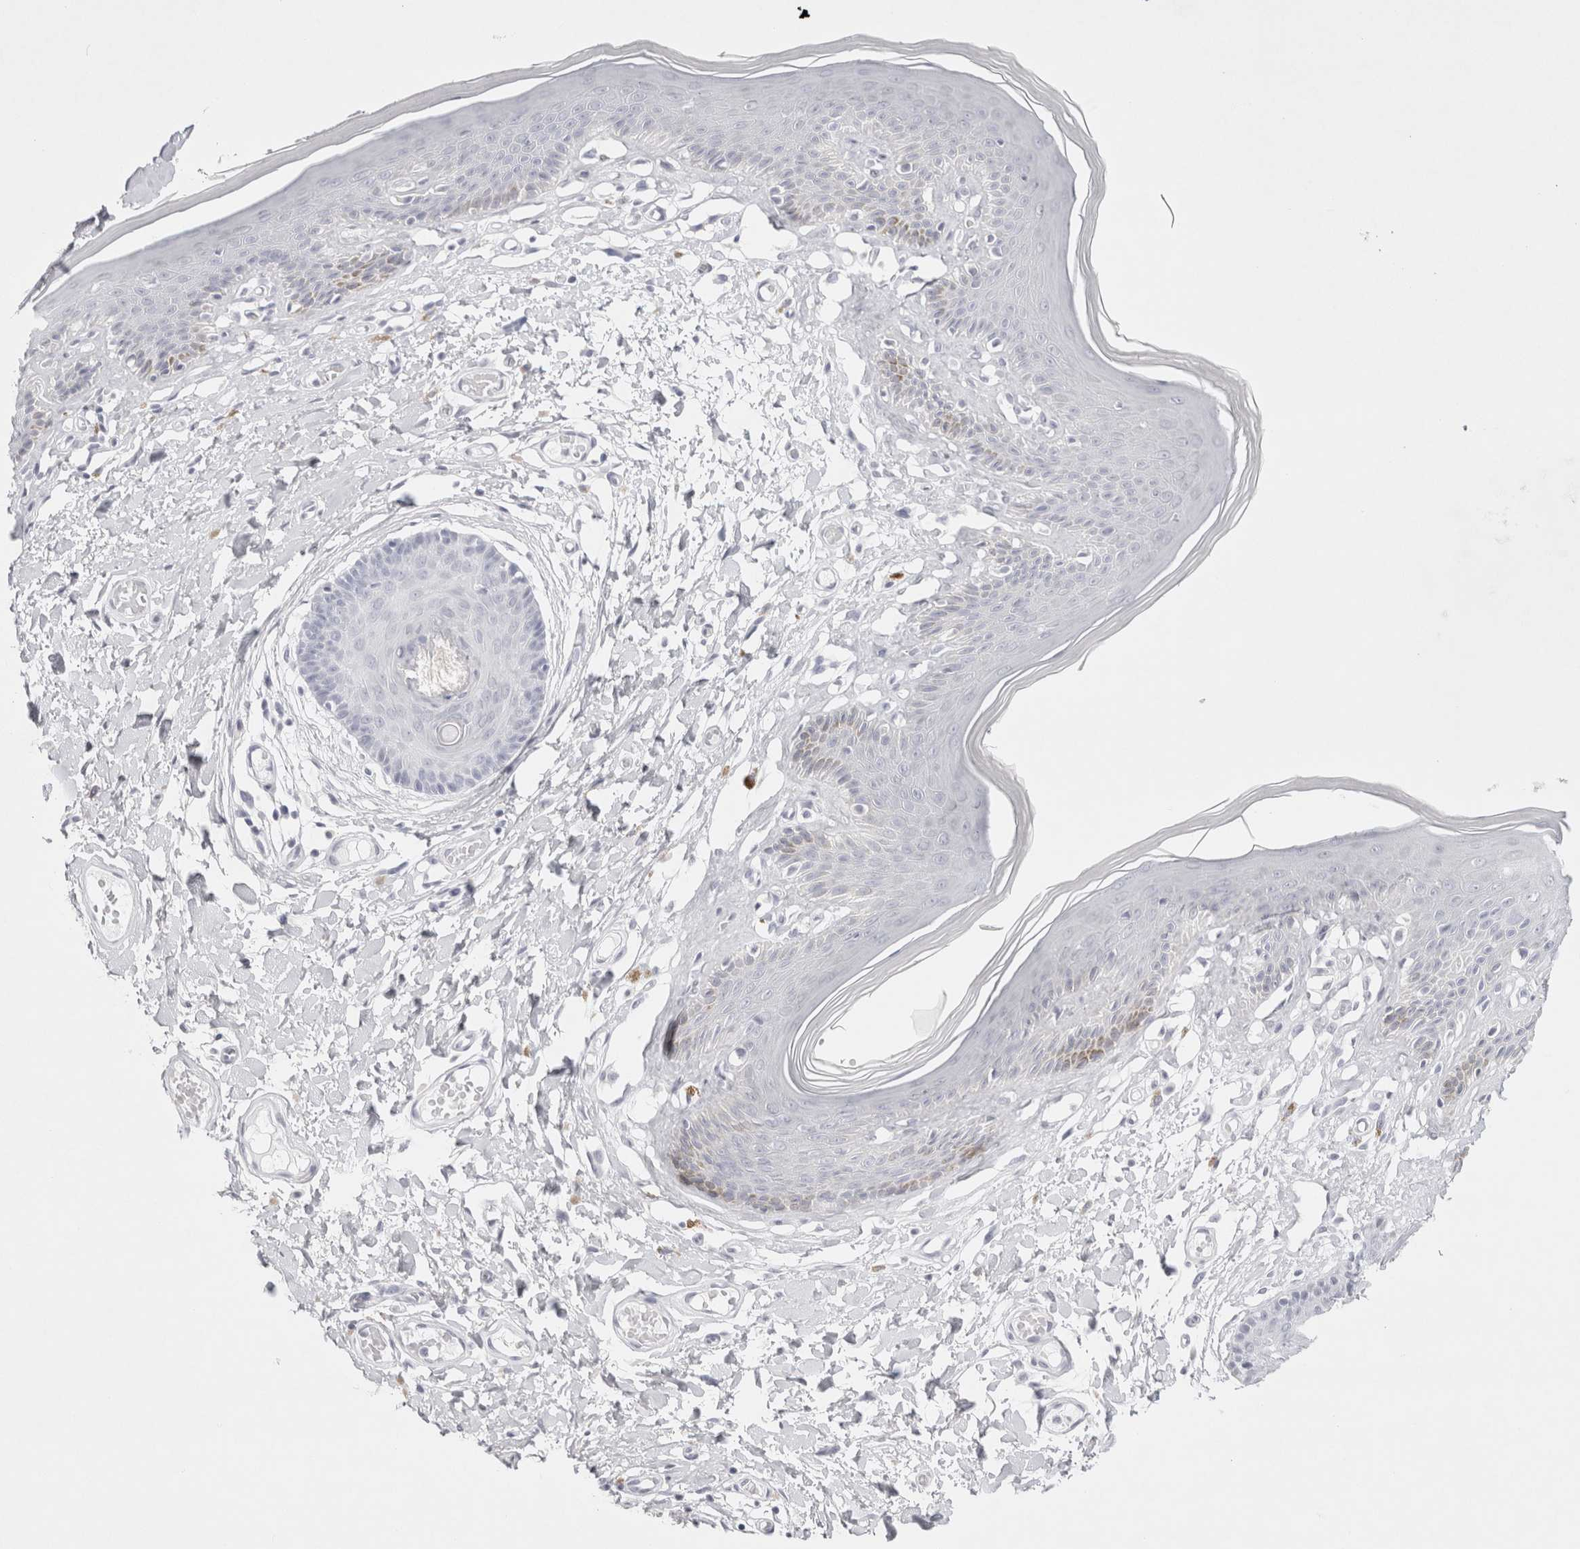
{"staining": {"intensity": "weak", "quantity": "<25%", "location": "cytoplasmic/membranous"}, "tissue": "skin", "cell_type": "Epidermal cells", "image_type": "normal", "snomed": [{"axis": "morphology", "description": "Normal tissue, NOS"}, {"axis": "topography", "description": "Vulva"}], "caption": "DAB immunohistochemical staining of normal human skin displays no significant expression in epidermal cells.", "gene": "GARIN1A", "patient": {"sex": "female", "age": 73}}